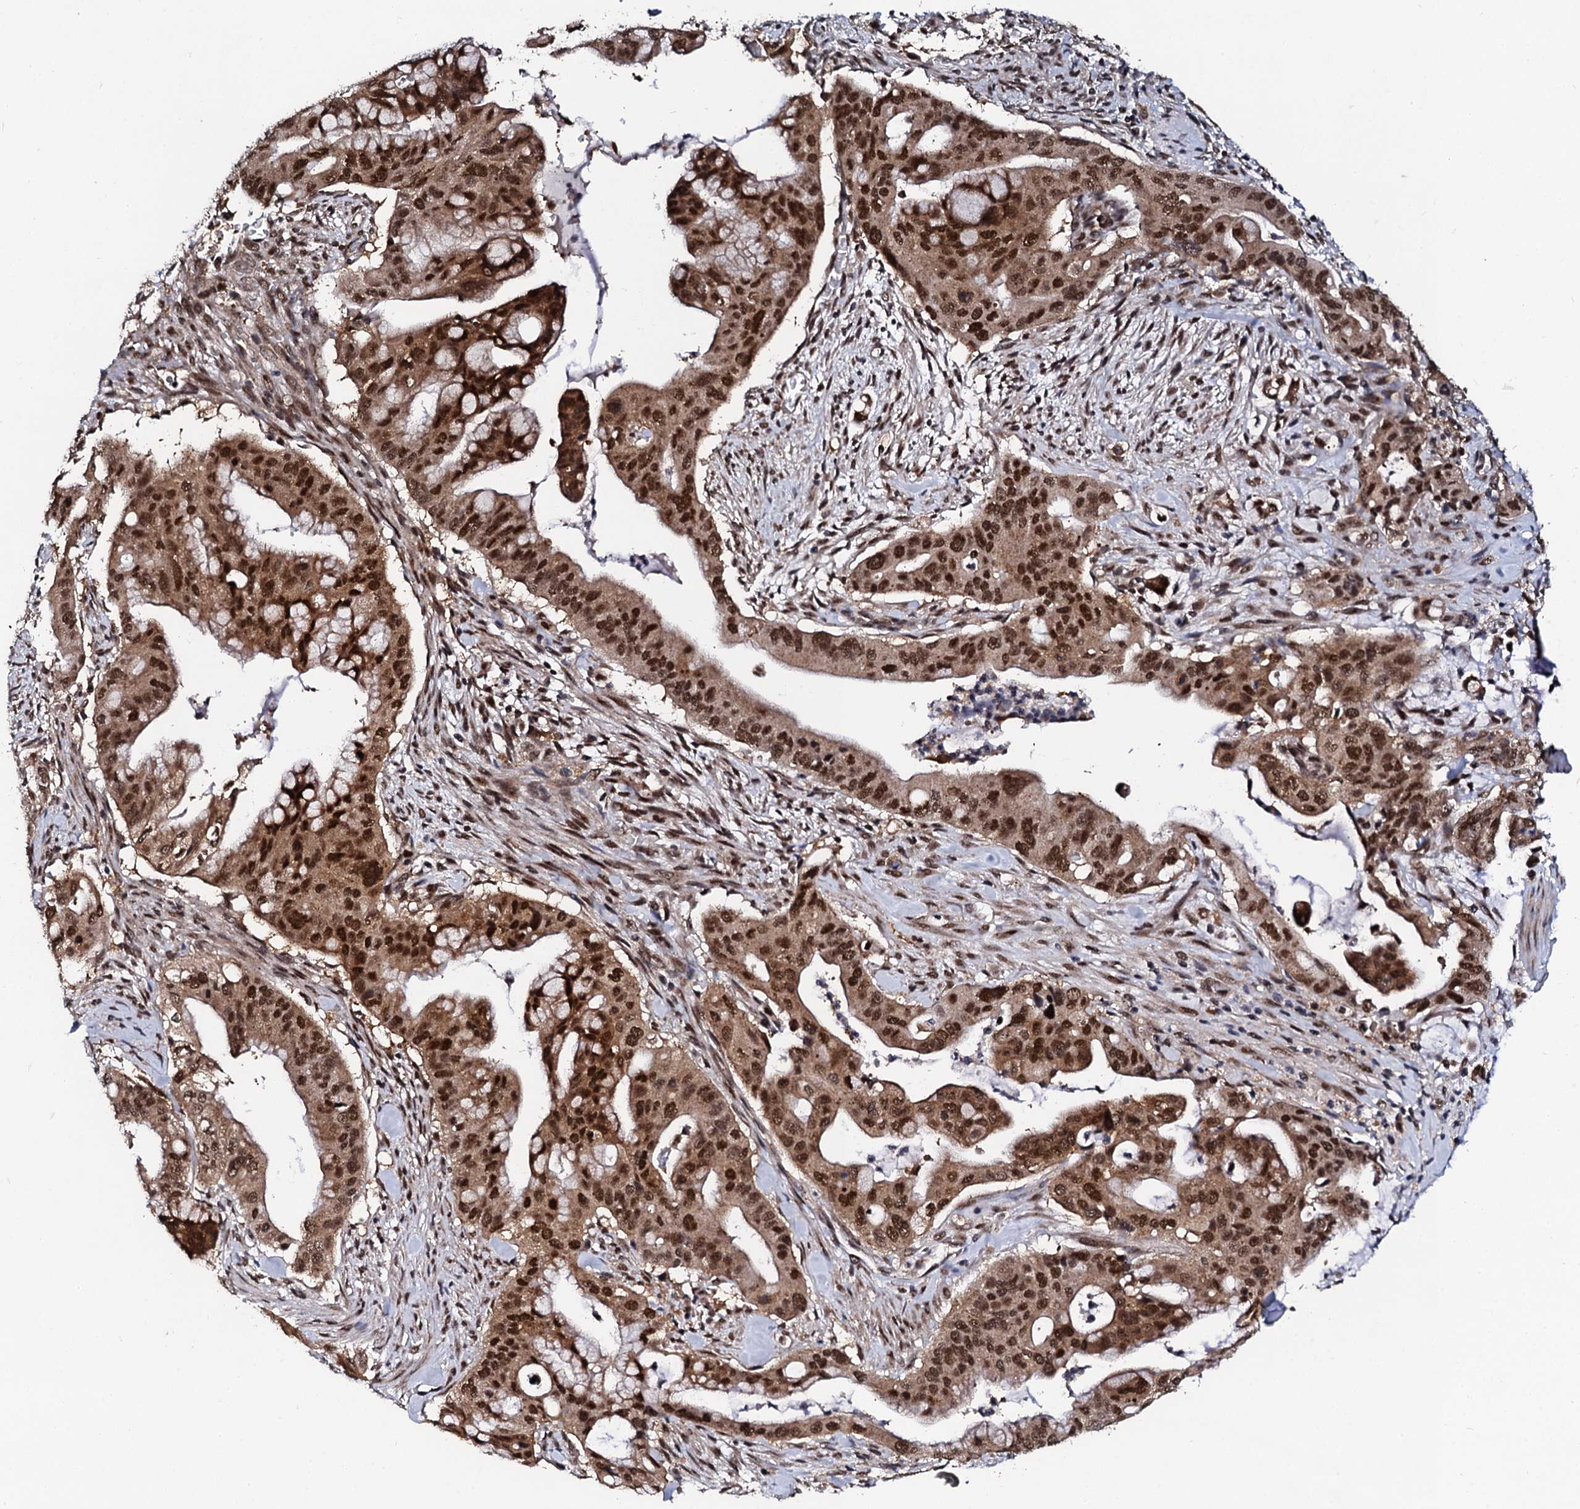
{"staining": {"intensity": "strong", "quantity": ">75%", "location": "cytoplasmic/membranous,nuclear"}, "tissue": "pancreatic cancer", "cell_type": "Tumor cells", "image_type": "cancer", "snomed": [{"axis": "morphology", "description": "Adenocarcinoma, NOS"}, {"axis": "topography", "description": "Pancreas"}], "caption": "Immunohistochemistry (DAB (3,3'-diaminobenzidine)) staining of human adenocarcinoma (pancreatic) shows strong cytoplasmic/membranous and nuclear protein staining in about >75% of tumor cells.", "gene": "CSTF3", "patient": {"sex": "male", "age": 46}}